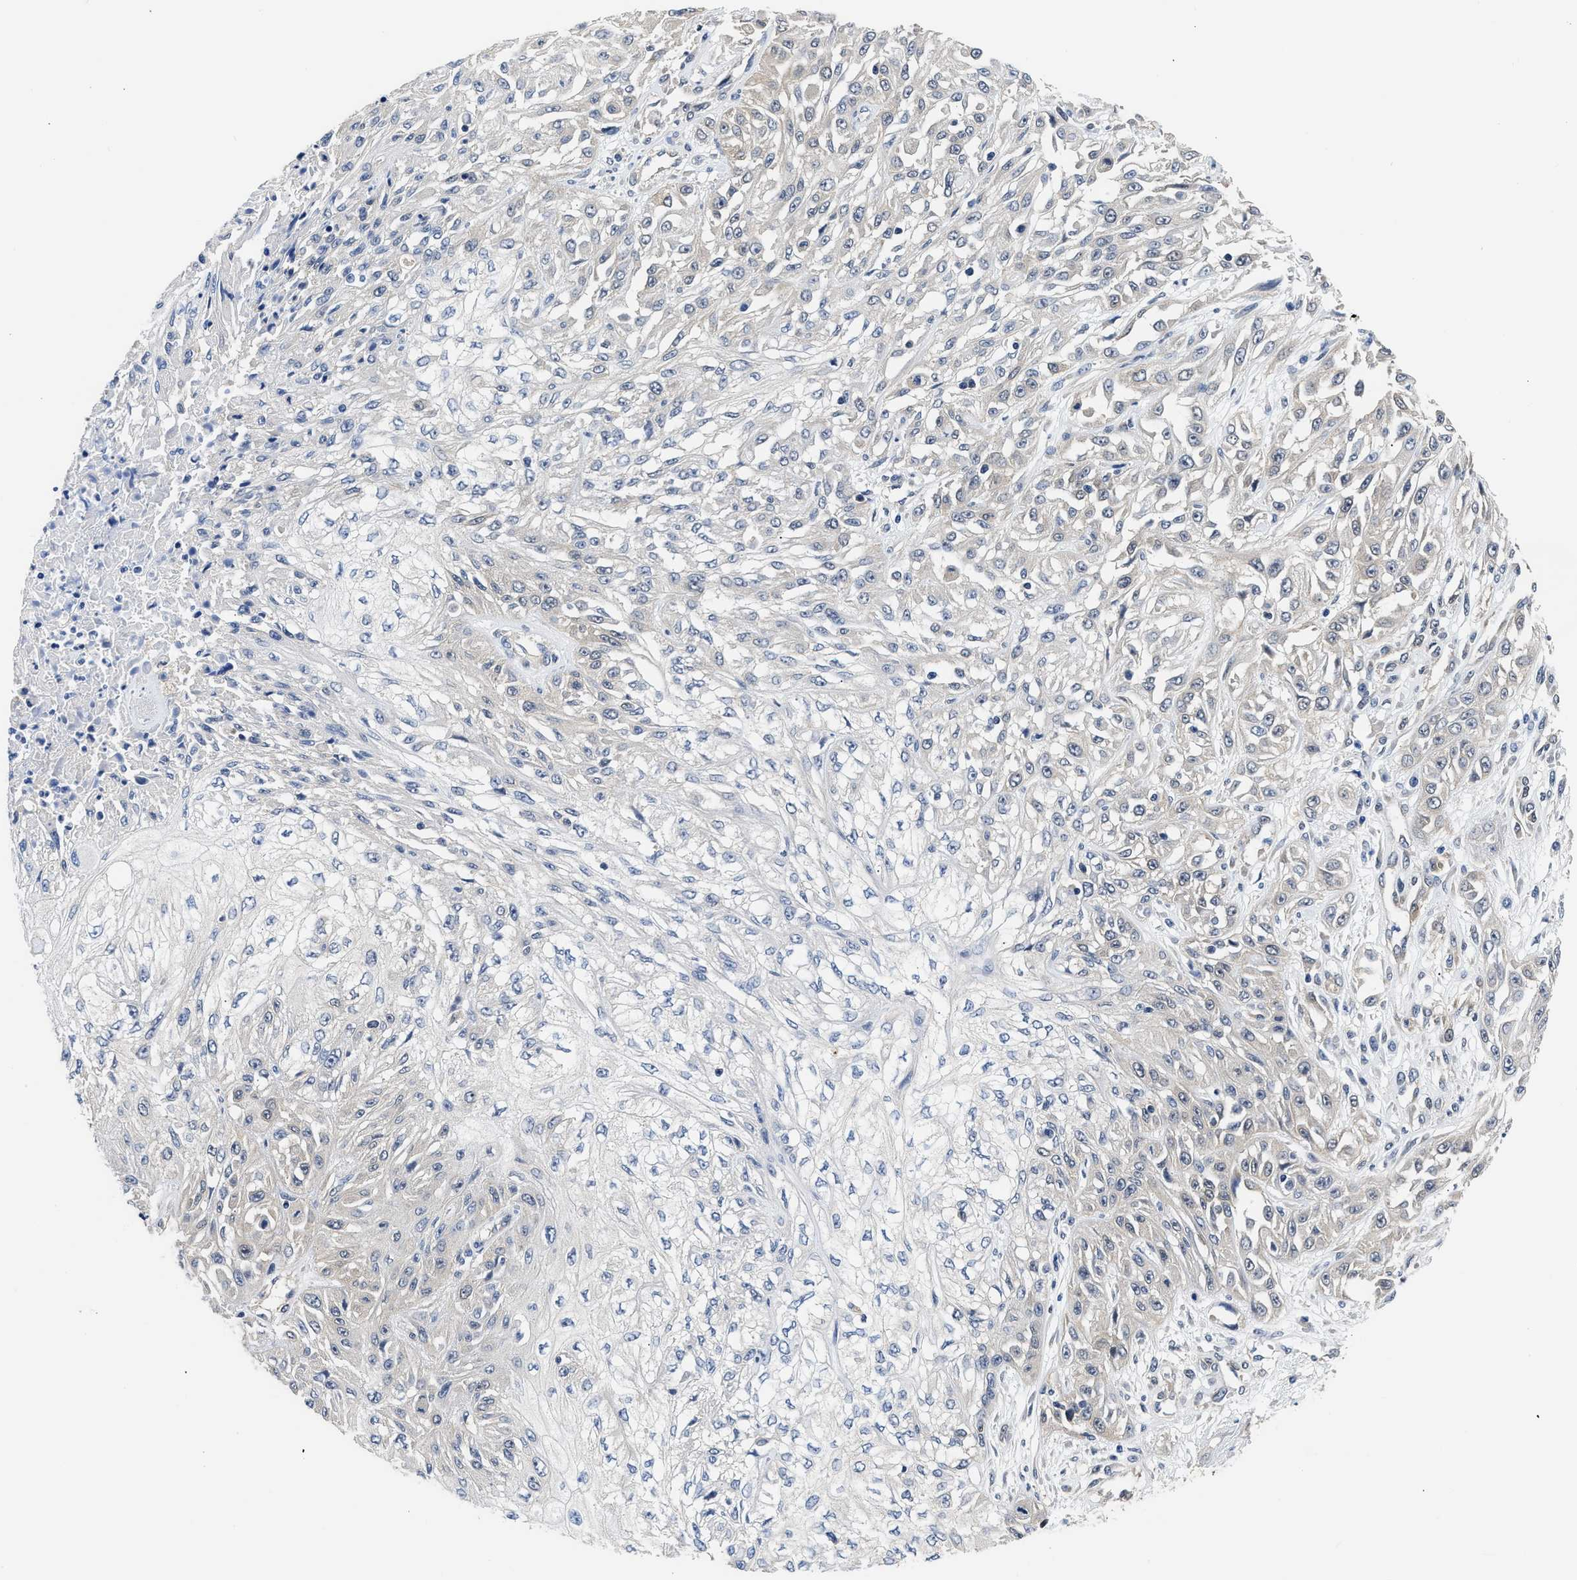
{"staining": {"intensity": "negative", "quantity": "none", "location": "none"}, "tissue": "skin cancer", "cell_type": "Tumor cells", "image_type": "cancer", "snomed": [{"axis": "morphology", "description": "Squamous cell carcinoma, NOS"}, {"axis": "morphology", "description": "Squamous cell carcinoma, metastatic, NOS"}, {"axis": "topography", "description": "Skin"}, {"axis": "topography", "description": "Lymph node"}], "caption": "This is an IHC histopathology image of skin cancer (metastatic squamous cell carcinoma). There is no expression in tumor cells.", "gene": "XPO5", "patient": {"sex": "male", "age": 75}}